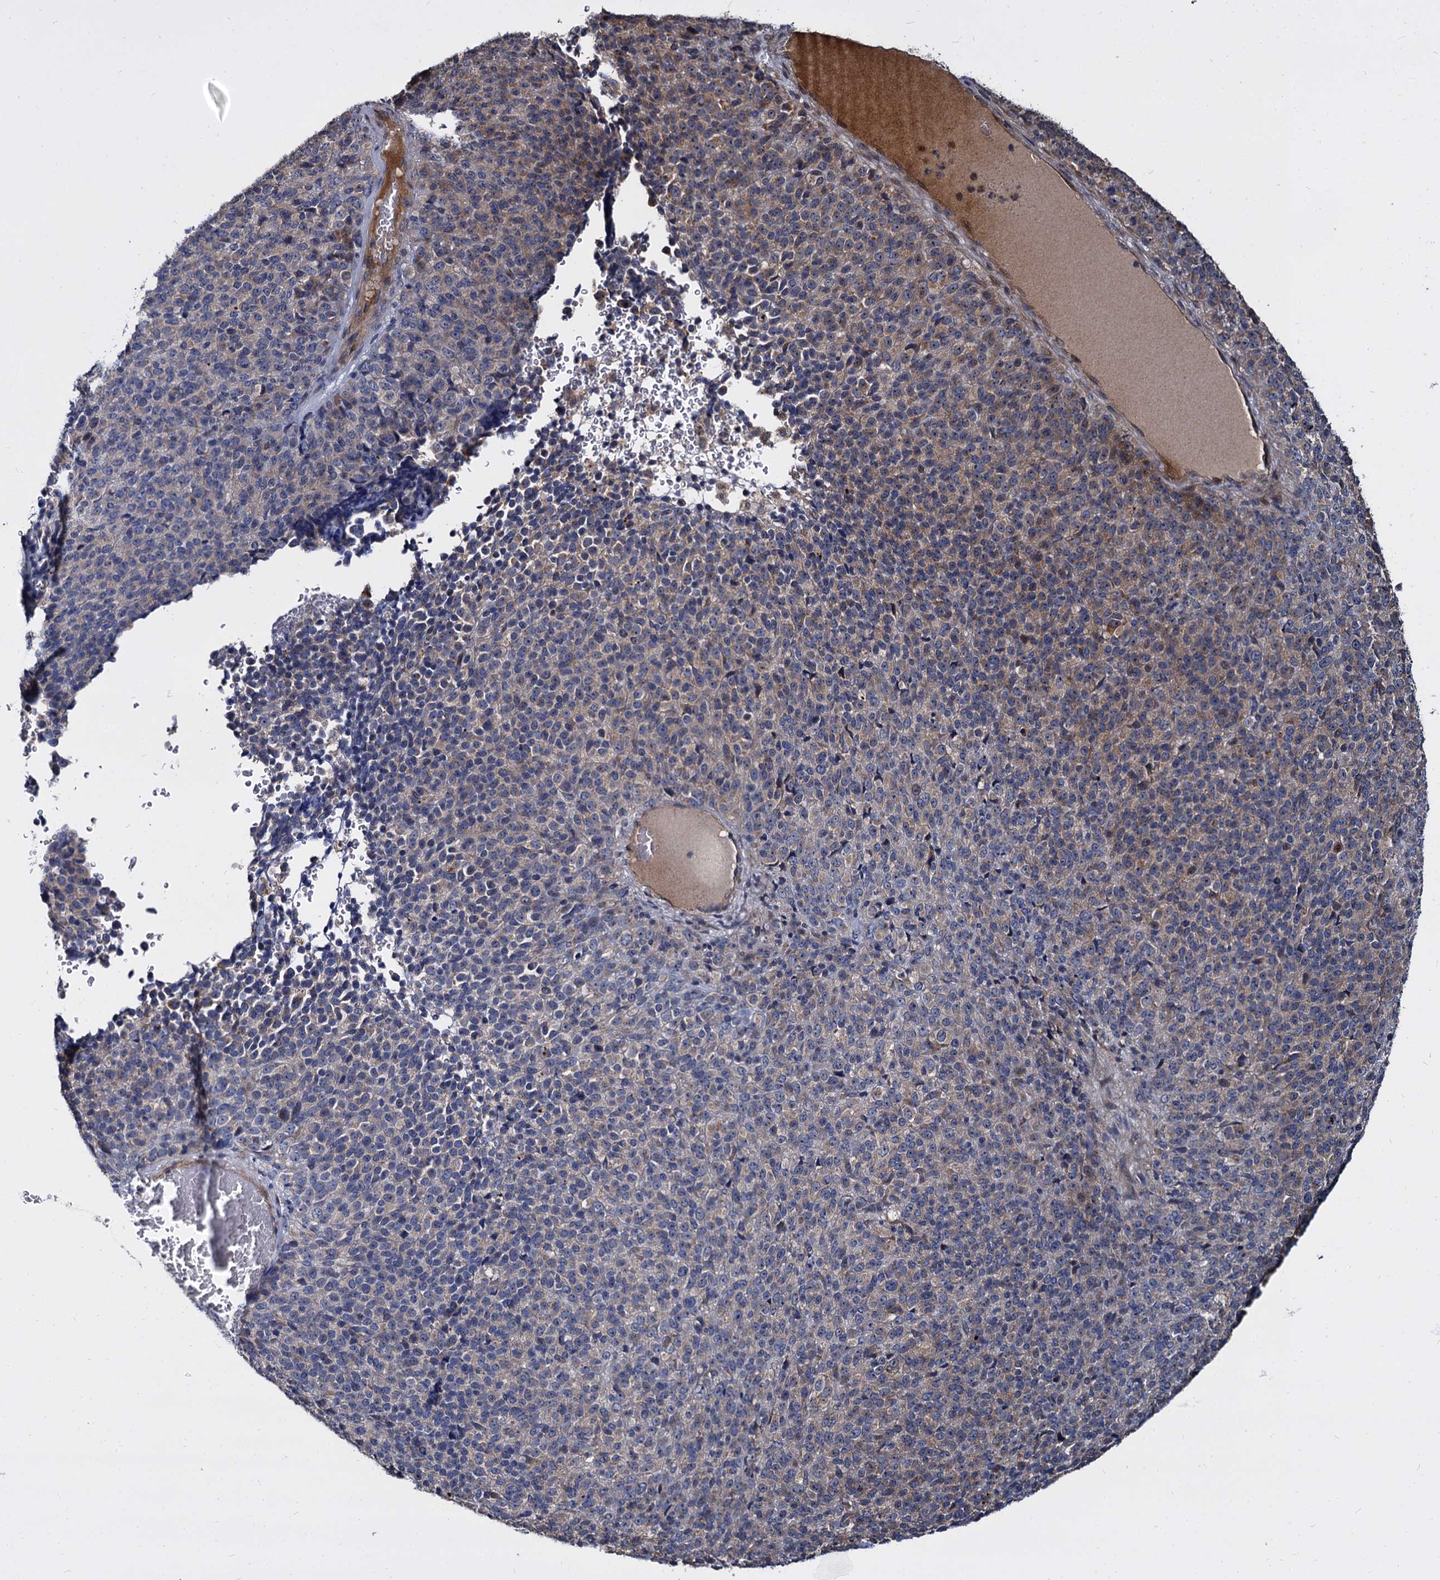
{"staining": {"intensity": "moderate", "quantity": "<25%", "location": "cytoplasmic/membranous"}, "tissue": "melanoma", "cell_type": "Tumor cells", "image_type": "cancer", "snomed": [{"axis": "morphology", "description": "Malignant melanoma, Metastatic site"}, {"axis": "topography", "description": "Brain"}], "caption": "High-power microscopy captured an immunohistochemistry histopathology image of melanoma, revealing moderate cytoplasmic/membranous positivity in about <25% of tumor cells.", "gene": "WWC3", "patient": {"sex": "female", "age": 56}}